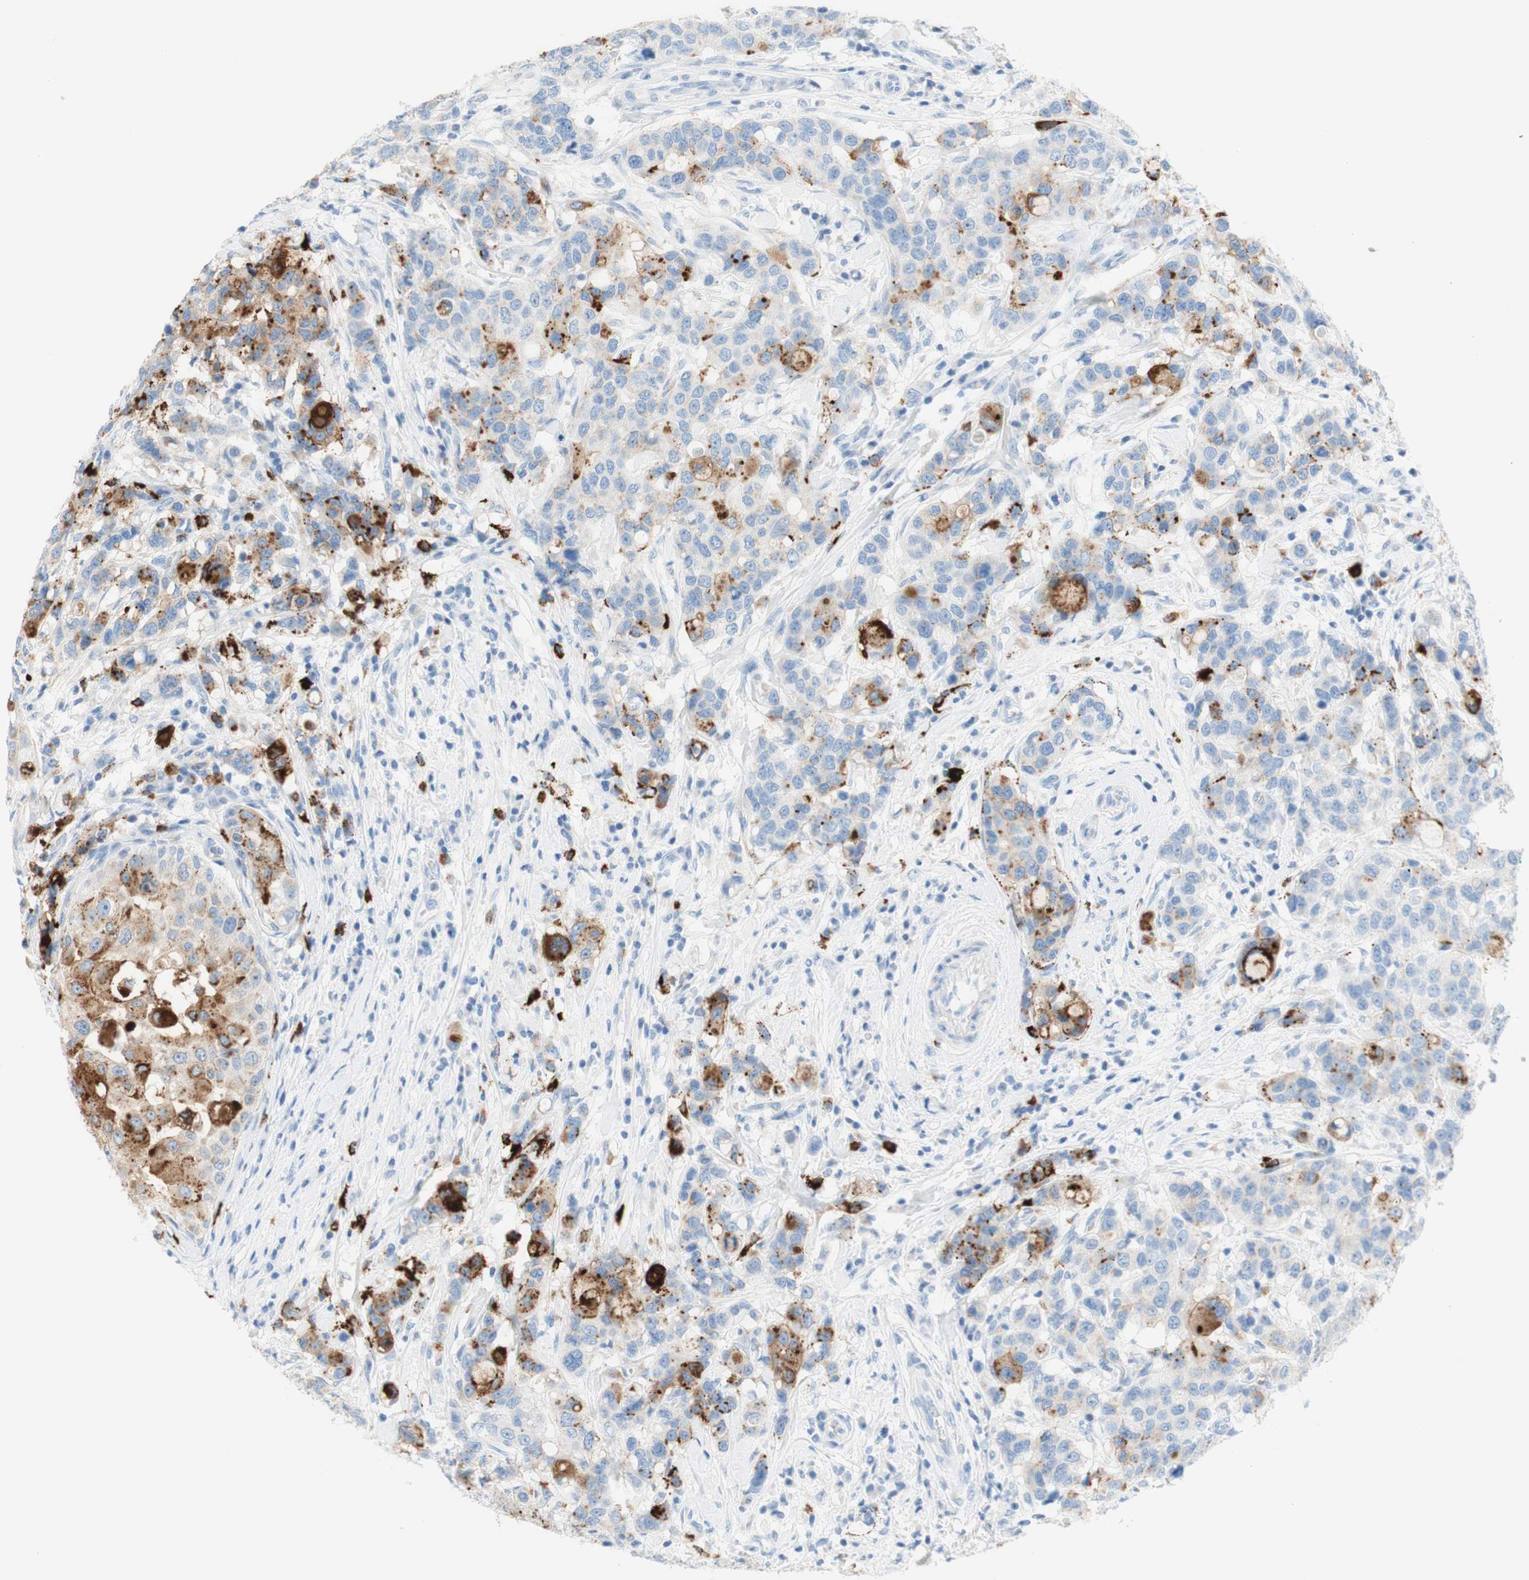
{"staining": {"intensity": "moderate", "quantity": "25%-75%", "location": "cytoplasmic/membranous"}, "tissue": "breast cancer", "cell_type": "Tumor cells", "image_type": "cancer", "snomed": [{"axis": "morphology", "description": "Duct carcinoma"}, {"axis": "topography", "description": "Breast"}], "caption": "Immunohistochemistry (IHC) image of human breast intraductal carcinoma stained for a protein (brown), which reveals medium levels of moderate cytoplasmic/membranous positivity in approximately 25%-75% of tumor cells.", "gene": "CEACAM1", "patient": {"sex": "female", "age": 27}}